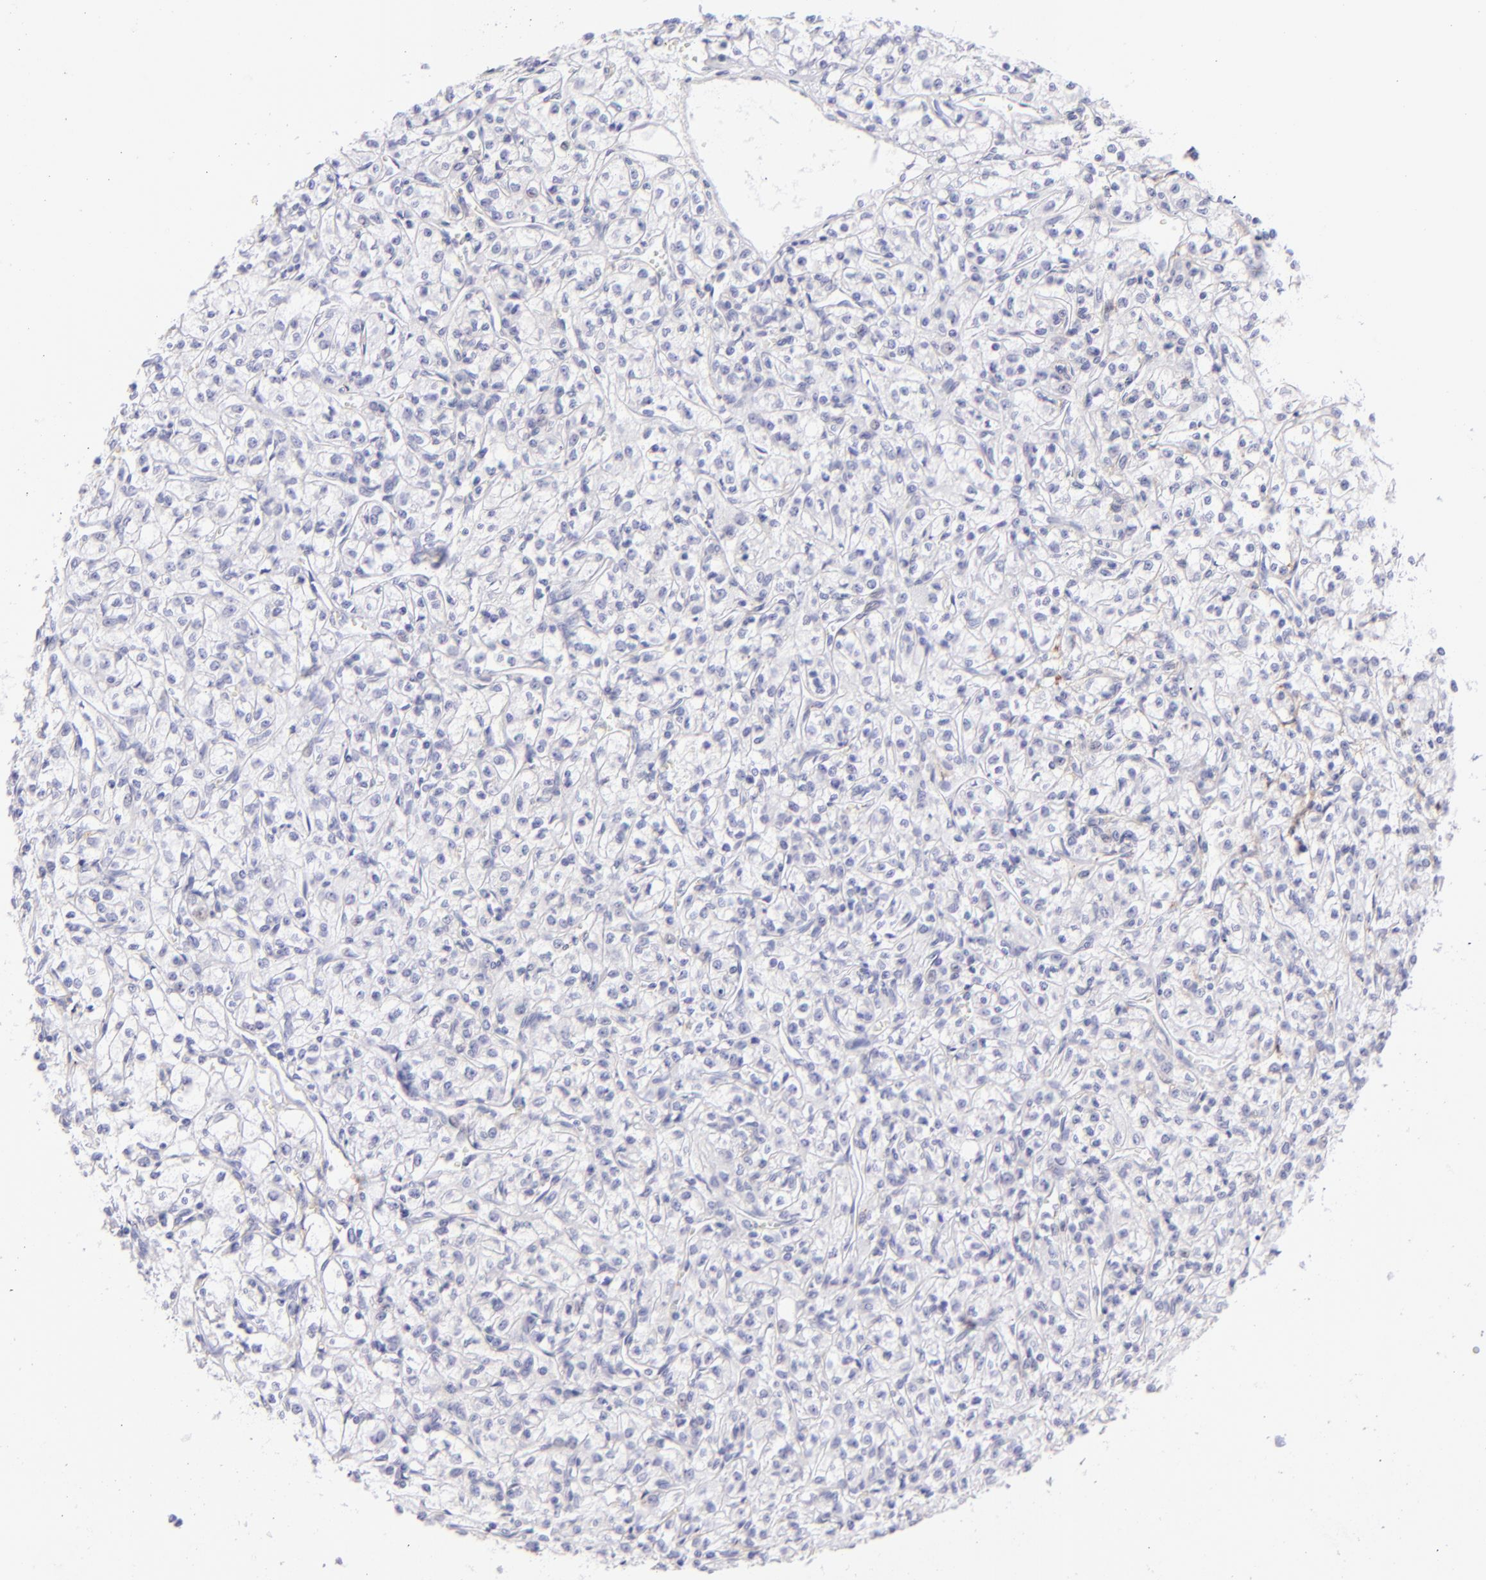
{"staining": {"intensity": "negative", "quantity": "none", "location": "none"}, "tissue": "renal cancer", "cell_type": "Tumor cells", "image_type": "cancer", "snomed": [{"axis": "morphology", "description": "Adenocarcinoma, NOS"}, {"axis": "topography", "description": "Kidney"}], "caption": "High power microscopy histopathology image of an immunohistochemistry (IHC) photomicrograph of renal adenocarcinoma, revealing no significant positivity in tumor cells.", "gene": "CD72", "patient": {"sex": "male", "age": 61}}